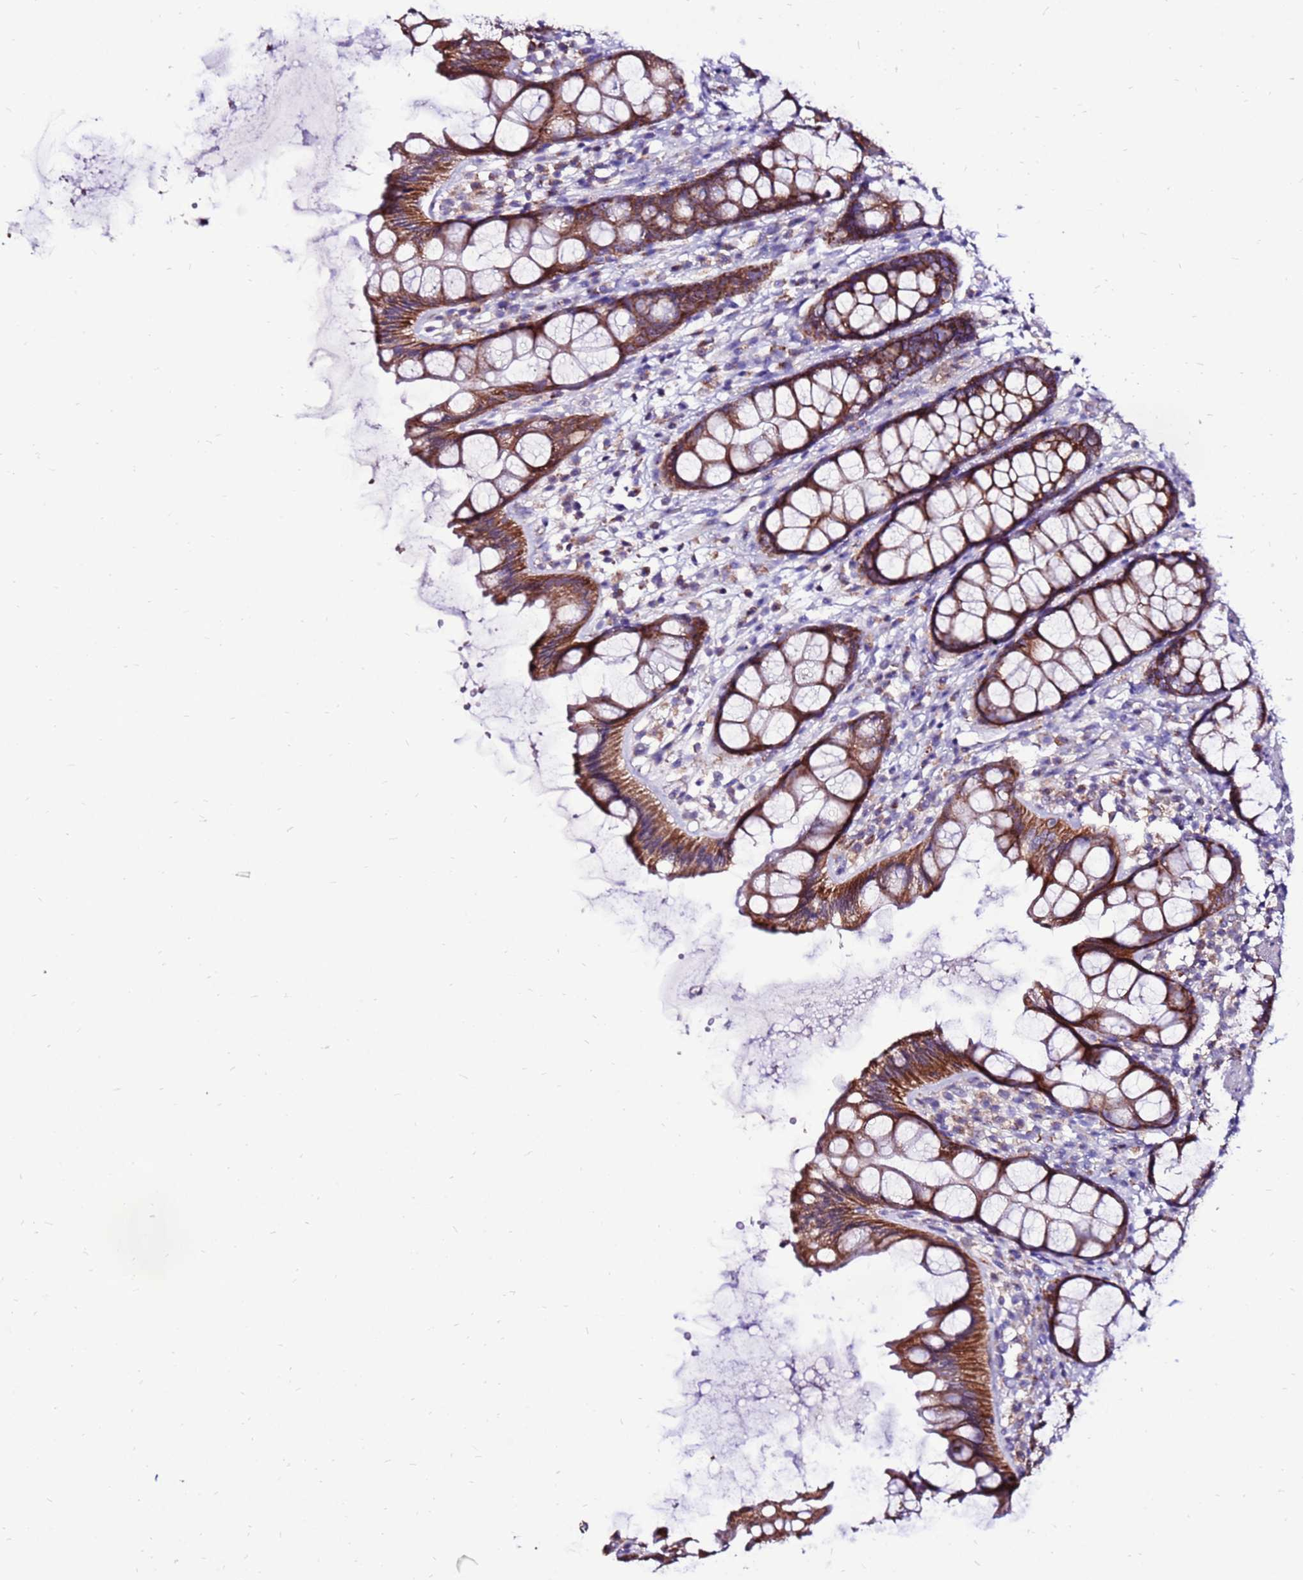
{"staining": {"intensity": "strong", "quantity": ">75%", "location": "cytoplasmic/membranous"}, "tissue": "rectum", "cell_type": "Glandular cells", "image_type": "normal", "snomed": [{"axis": "morphology", "description": "Normal tissue, NOS"}, {"axis": "topography", "description": "Rectum"}], "caption": "High-magnification brightfield microscopy of benign rectum stained with DAB (3,3'-diaminobenzidine) (brown) and counterstained with hematoxylin (blue). glandular cells exhibit strong cytoplasmic/membranous expression is present in approximately>75% of cells. (DAB (3,3'-diaminobenzidine) = brown stain, brightfield microscopy at high magnification).", "gene": "SPSB3", "patient": {"sex": "female", "age": 65}}